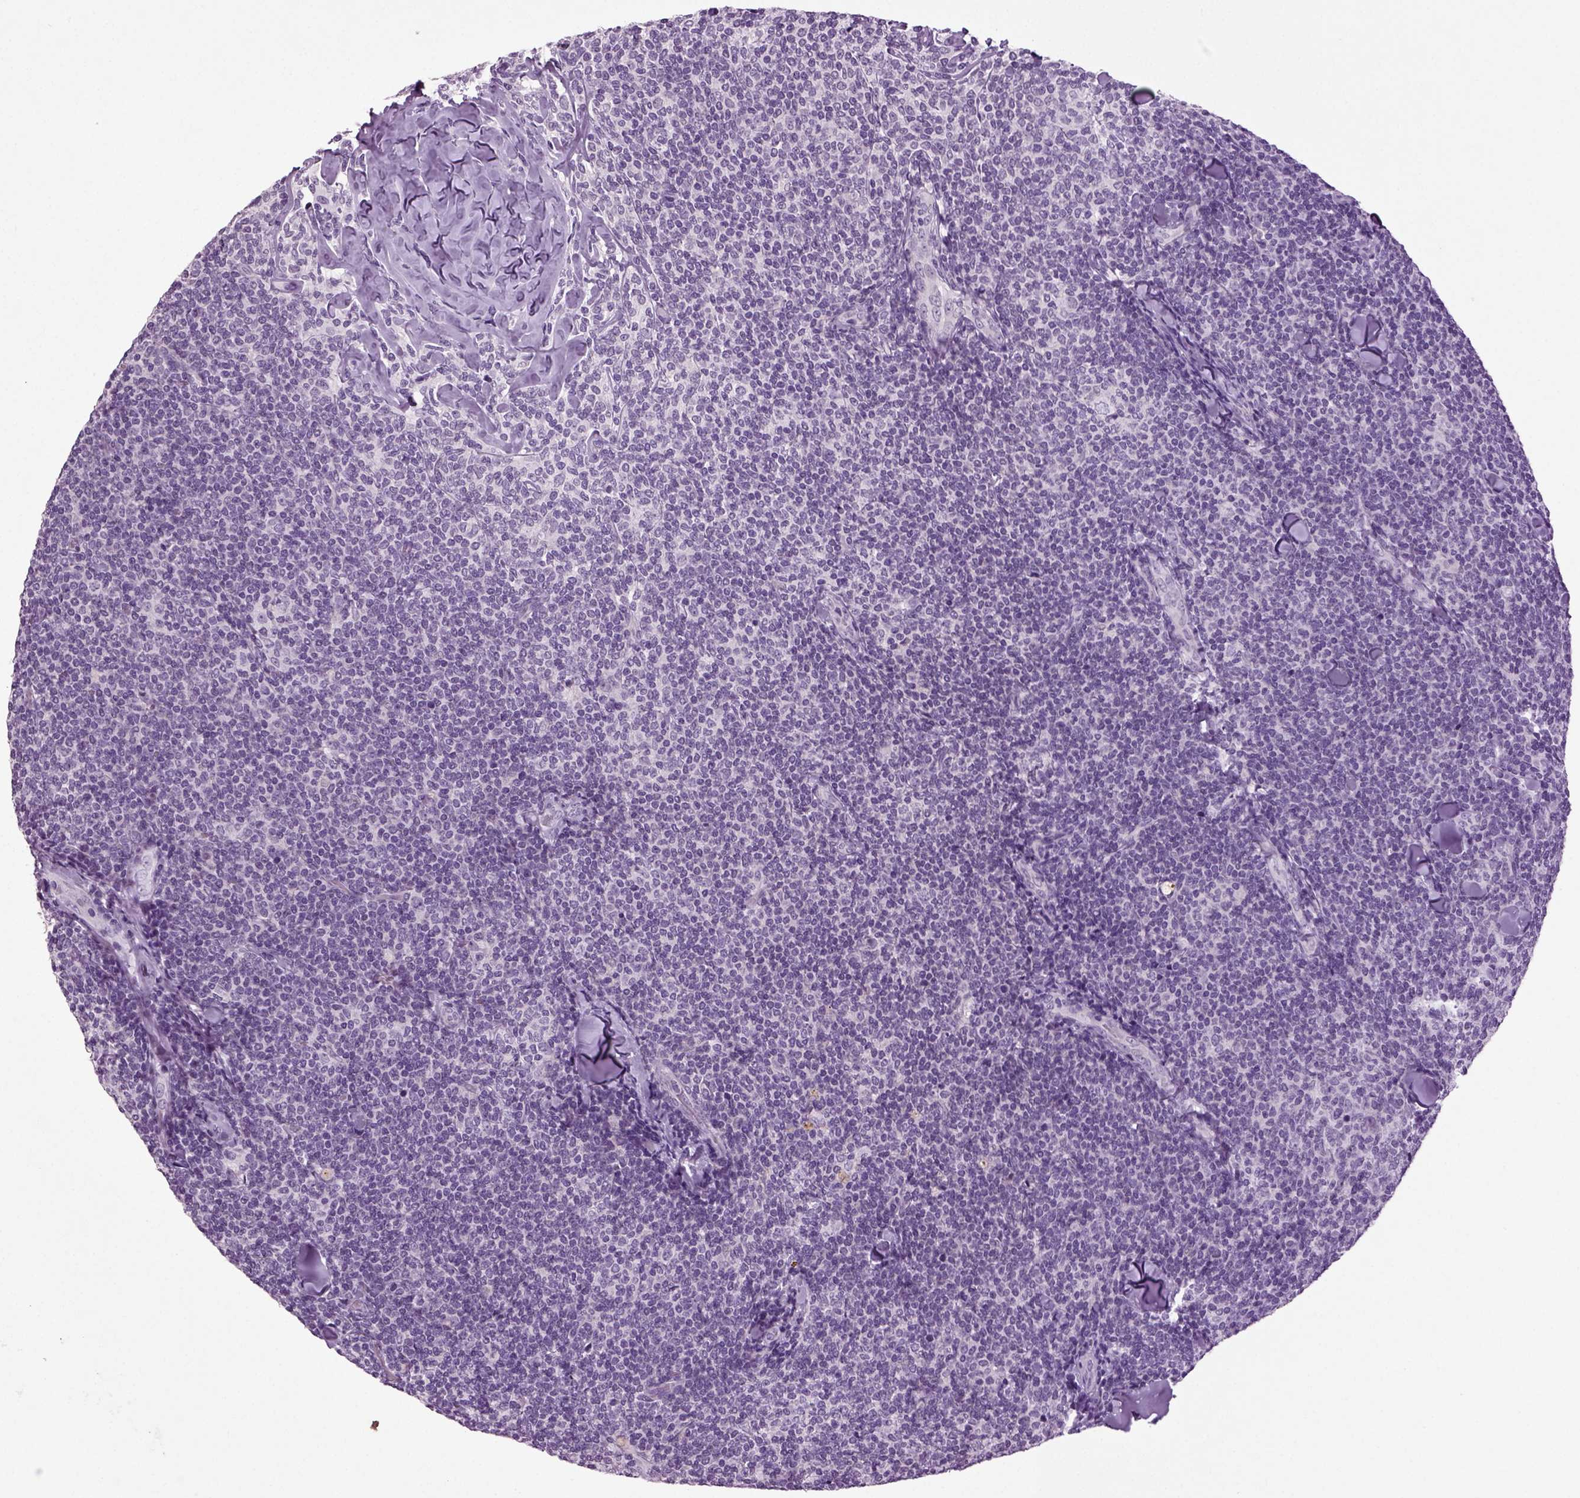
{"staining": {"intensity": "negative", "quantity": "none", "location": "none"}, "tissue": "lymphoma", "cell_type": "Tumor cells", "image_type": "cancer", "snomed": [{"axis": "morphology", "description": "Malignant lymphoma, non-Hodgkin's type, Low grade"}, {"axis": "topography", "description": "Lymph node"}], "caption": "Immunohistochemical staining of lymphoma demonstrates no significant expression in tumor cells. (Stains: DAB (3,3'-diaminobenzidine) immunohistochemistry (IHC) with hematoxylin counter stain, Microscopy: brightfield microscopy at high magnification).", "gene": "SLC17A6", "patient": {"sex": "female", "age": 56}}